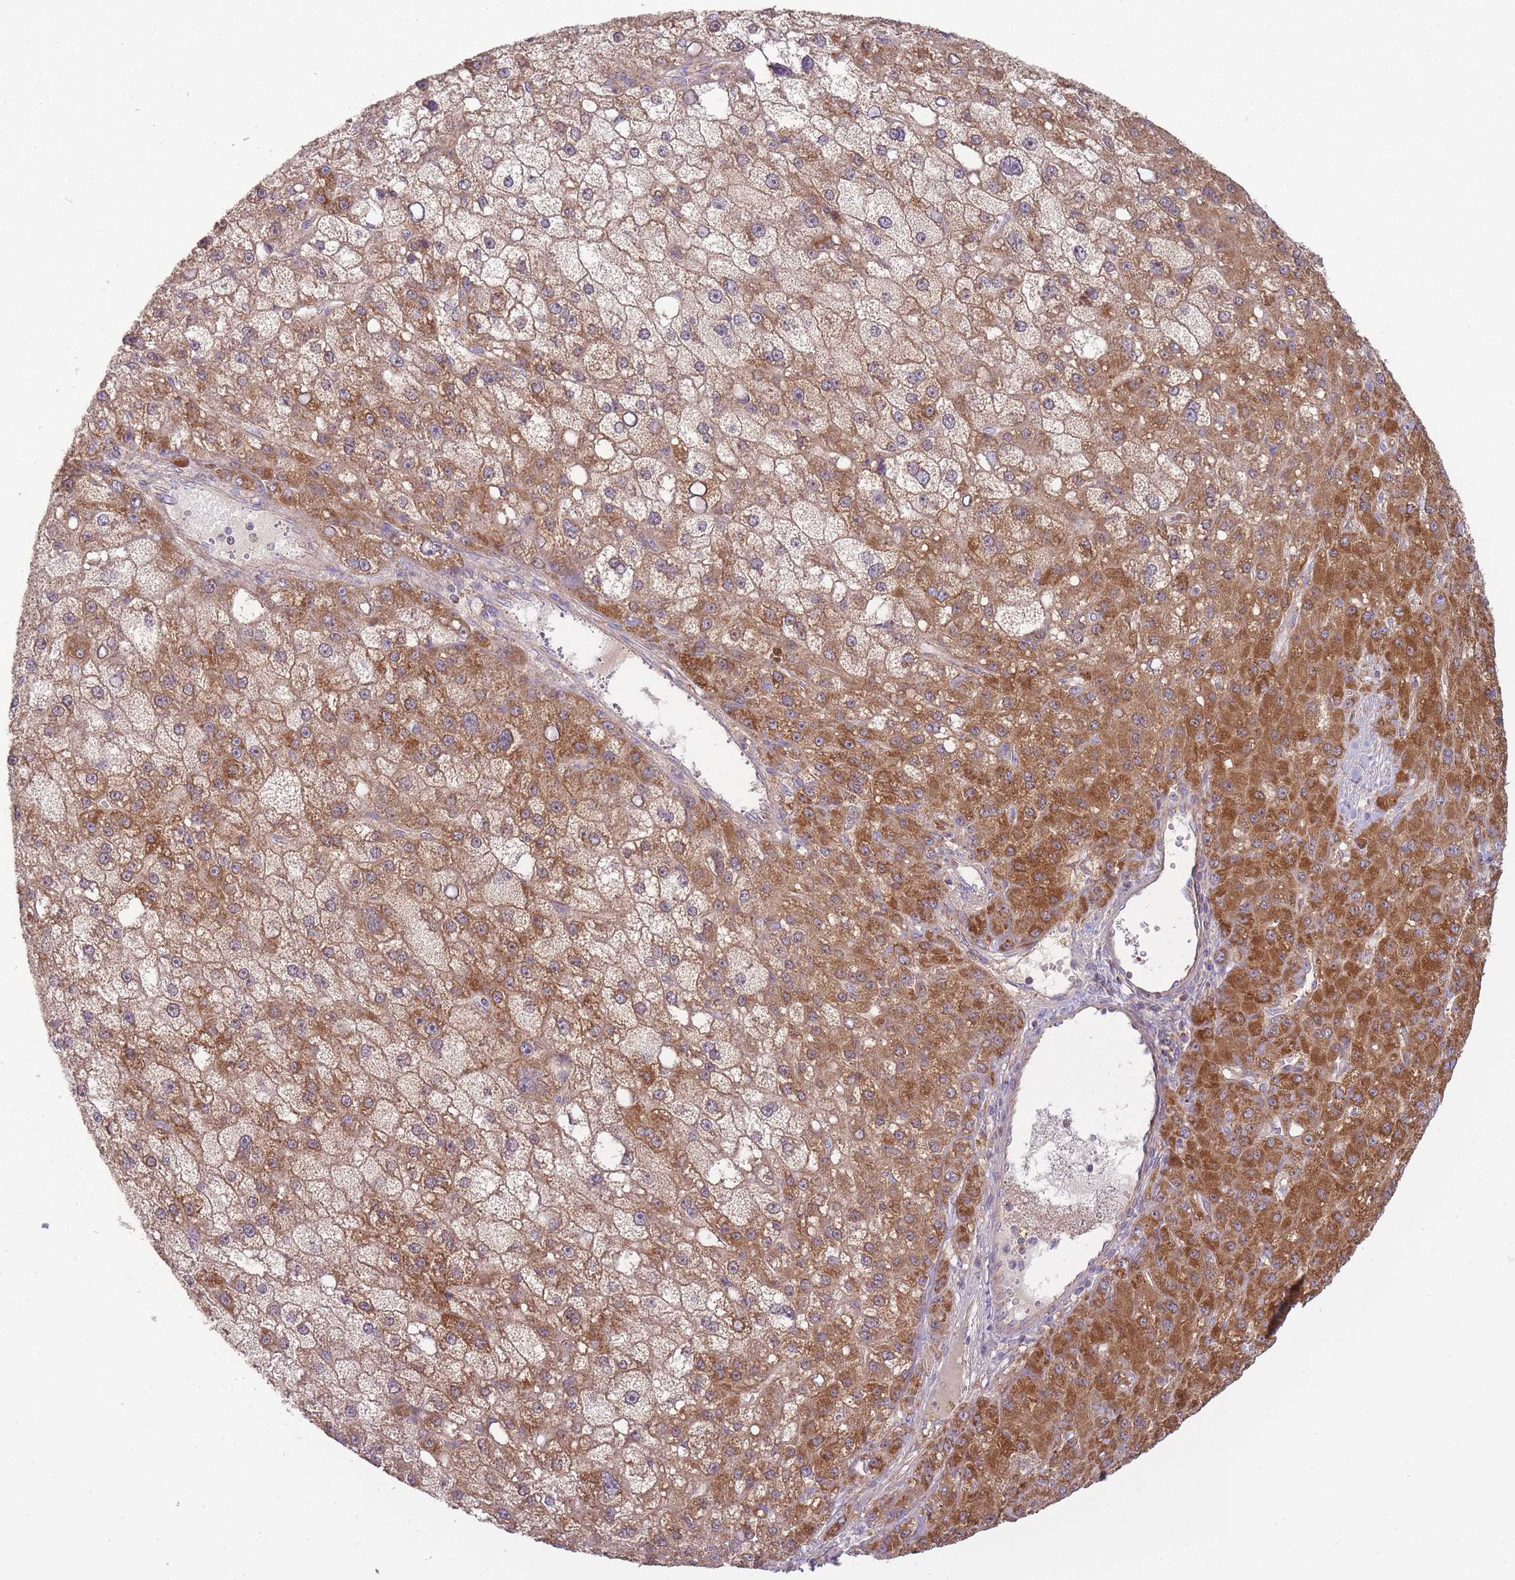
{"staining": {"intensity": "strong", "quantity": "25%-75%", "location": "cytoplasmic/membranous"}, "tissue": "liver cancer", "cell_type": "Tumor cells", "image_type": "cancer", "snomed": [{"axis": "morphology", "description": "Carcinoma, Hepatocellular, NOS"}, {"axis": "topography", "description": "Liver"}], "caption": "Protein staining of liver hepatocellular carcinoma tissue displays strong cytoplasmic/membranous expression in approximately 25%-75% of tumor cells.", "gene": "NDUFA9", "patient": {"sex": "male", "age": 67}}